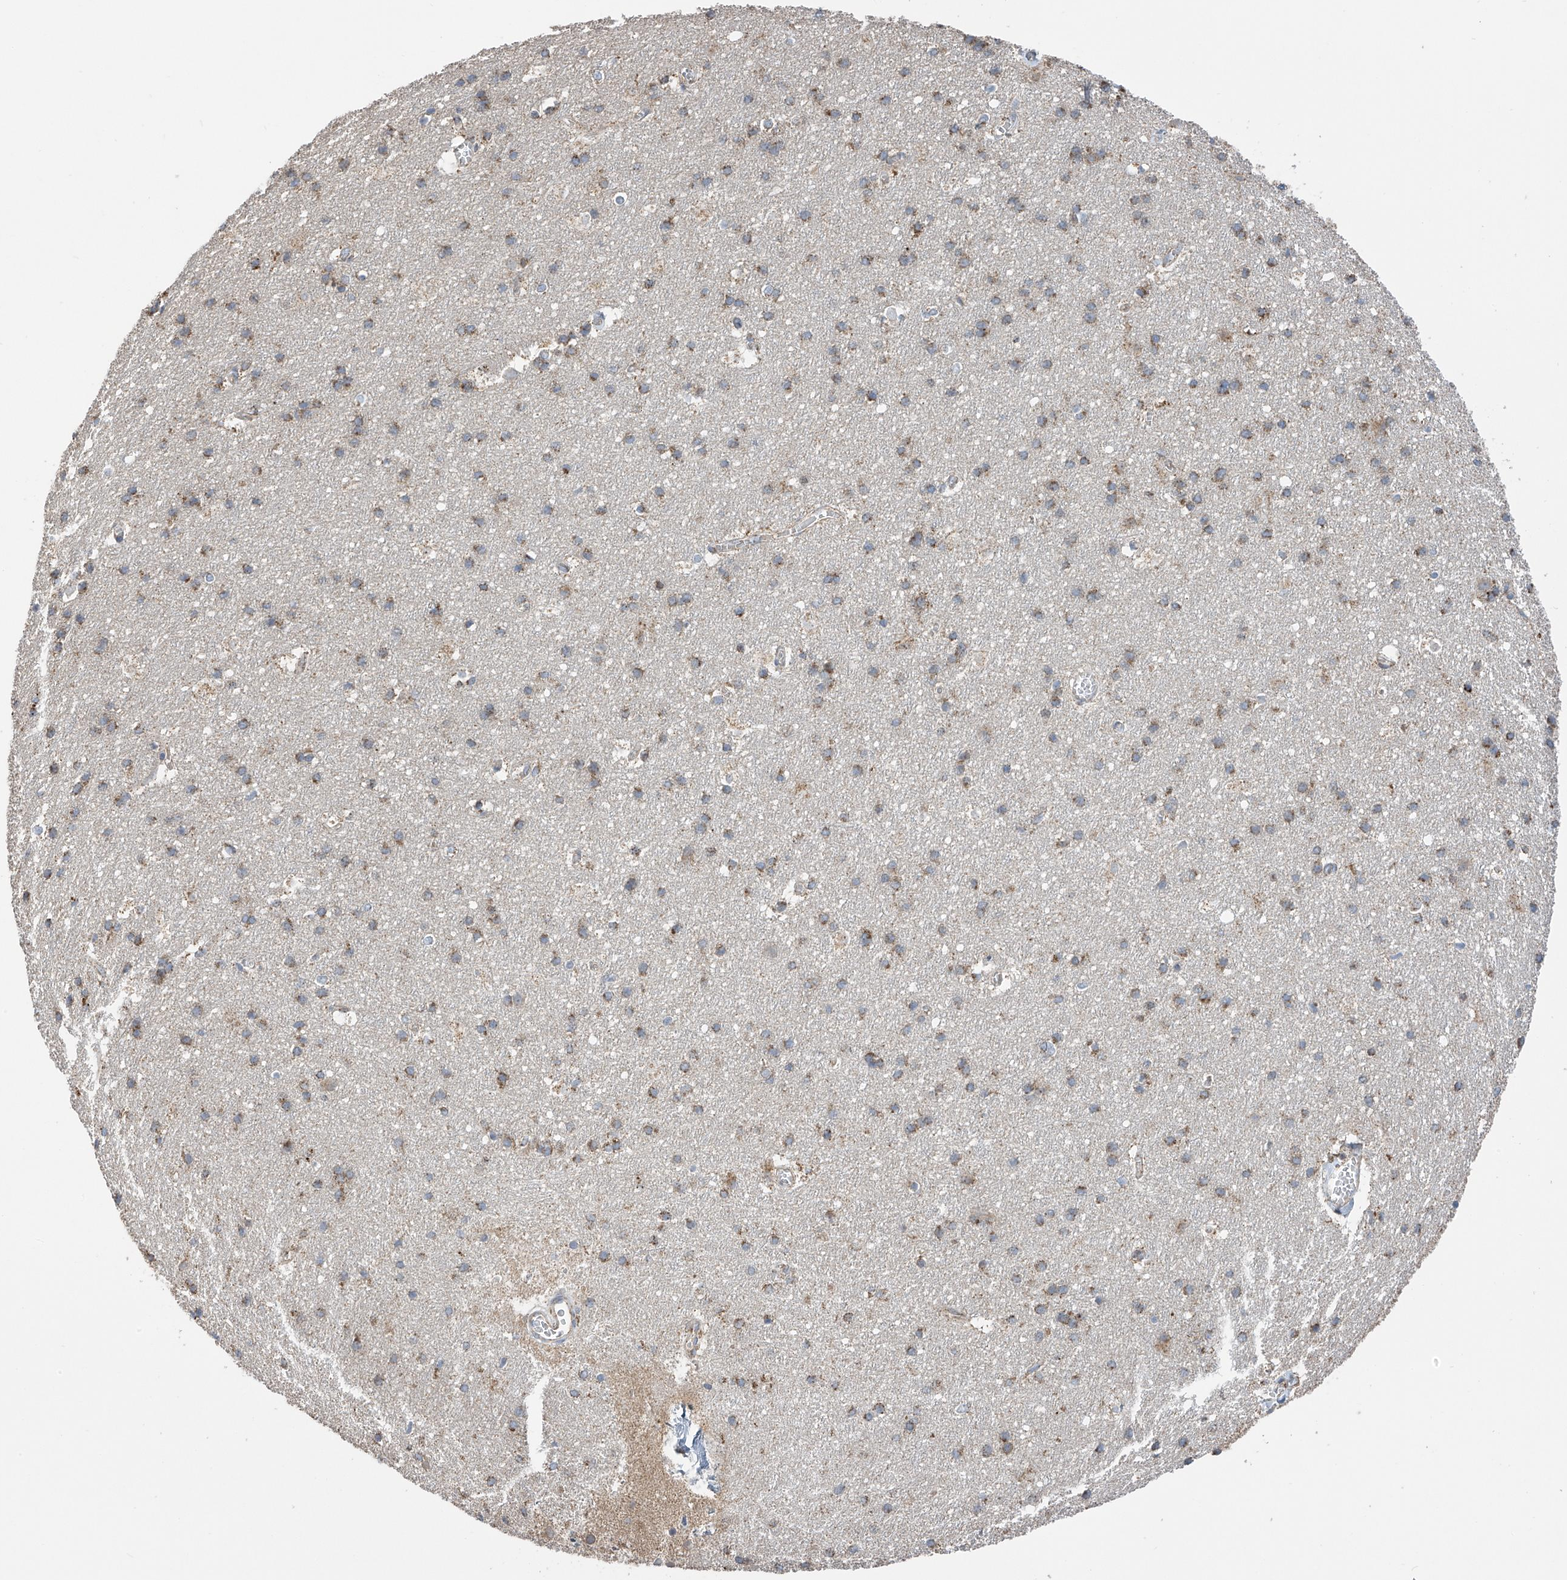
{"staining": {"intensity": "negative", "quantity": "none", "location": "none"}, "tissue": "cerebral cortex", "cell_type": "Endothelial cells", "image_type": "normal", "snomed": [{"axis": "morphology", "description": "Normal tissue, NOS"}, {"axis": "topography", "description": "Cerebral cortex"}], "caption": "High power microscopy micrograph of an immunohistochemistry image of benign cerebral cortex, revealing no significant positivity in endothelial cells.", "gene": "PNPT1", "patient": {"sex": "male", "age": 54}}